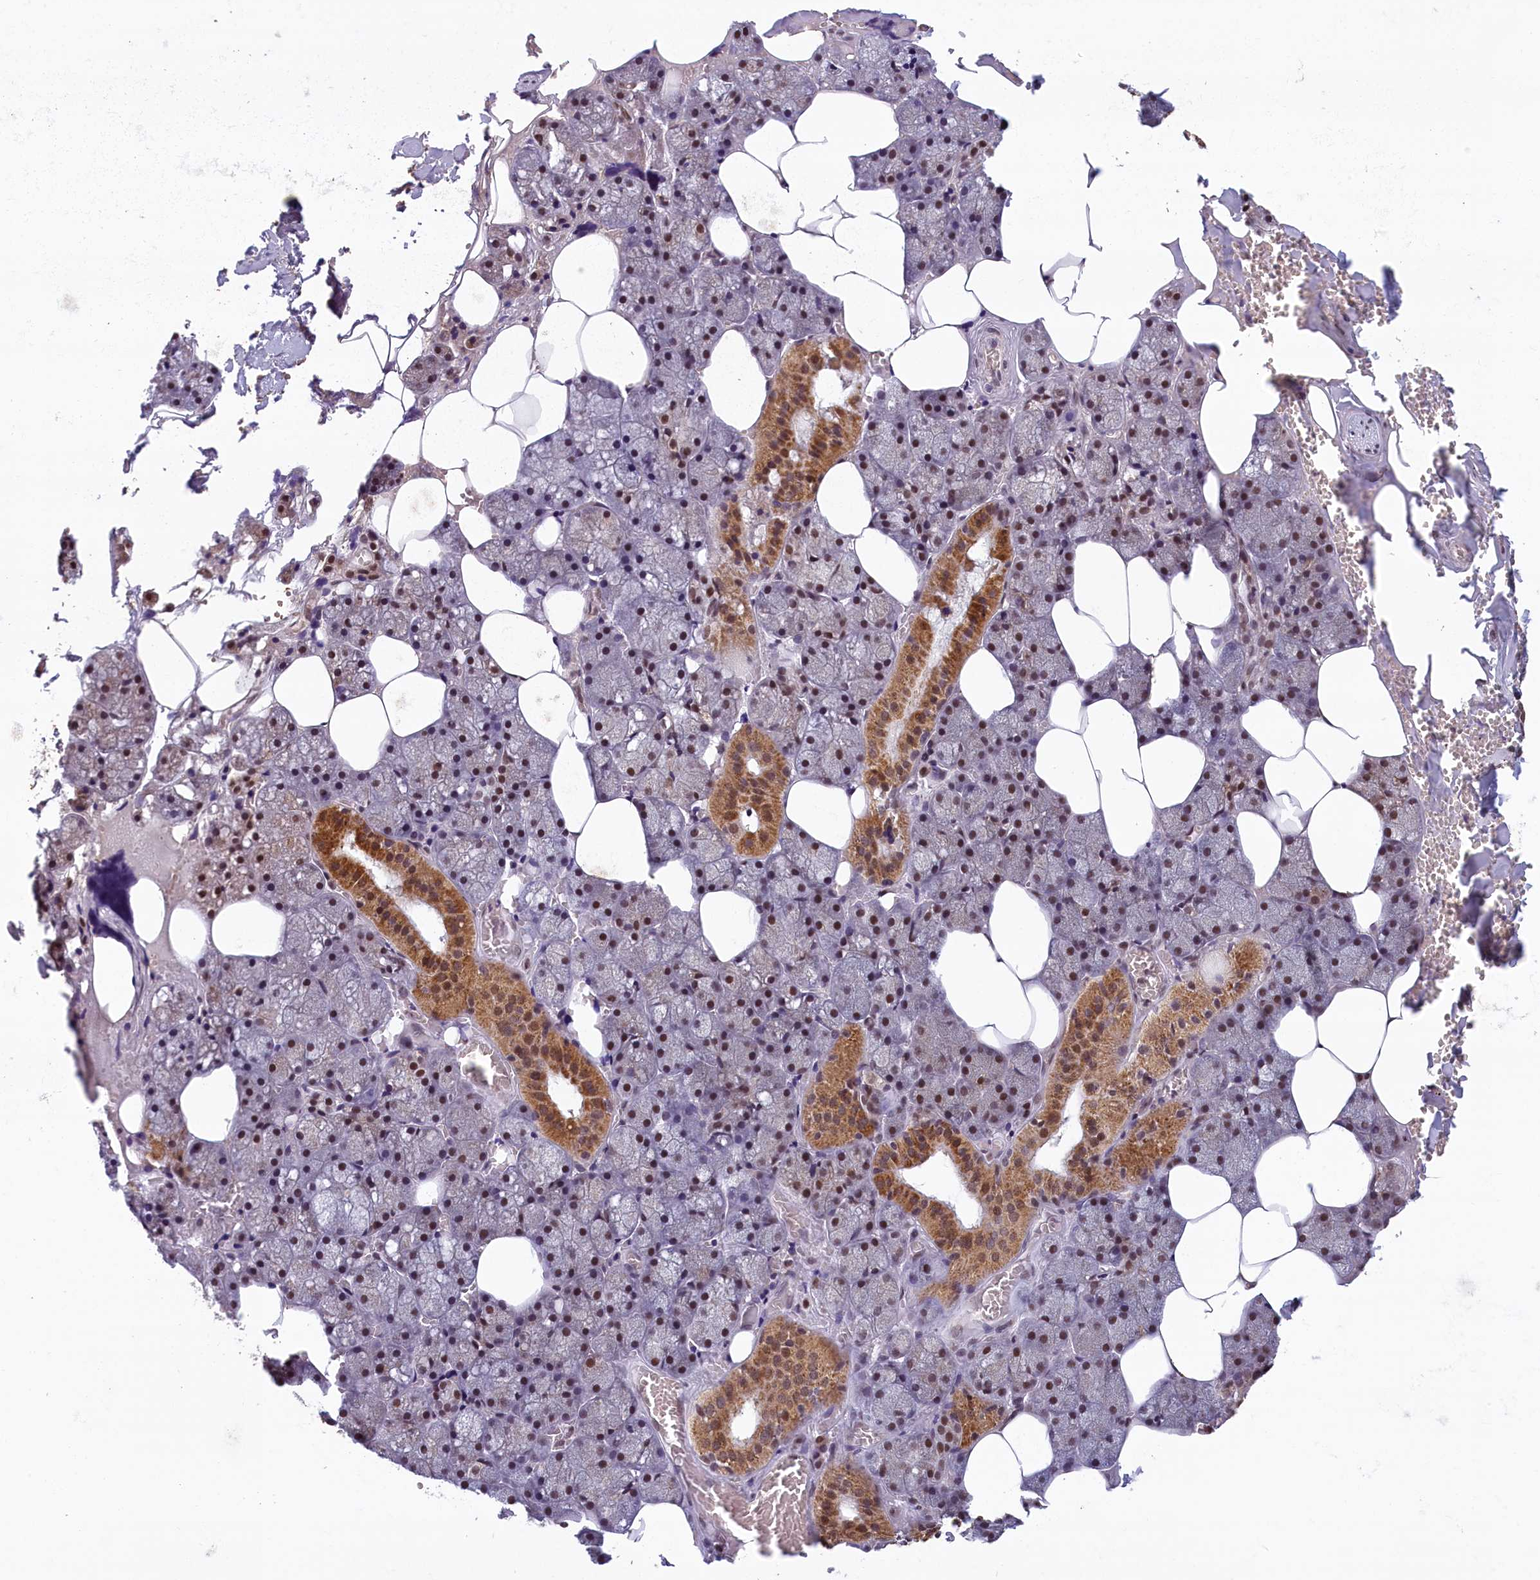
{"staining": {"intensity": "strong", "quantity": "<25%", "location": "cytoplasmic/membranous"}, "tissue": "salivary gland", "cell_type": "Glandular cells", "image_type": "normal", "snomed": [{"axis": "morphology", "description": "Normal tissue, NOS"}, {"axis": "topography", "description": "Salivary gland"}], "caption": "Salivary gland stained with immunohistochemistry demonstrates strong cytoplasmic/membranous expression in approximately <25% of glandular cells.", "gene": "KCNK6", "patient": {"sex": "male", "age": 62}}